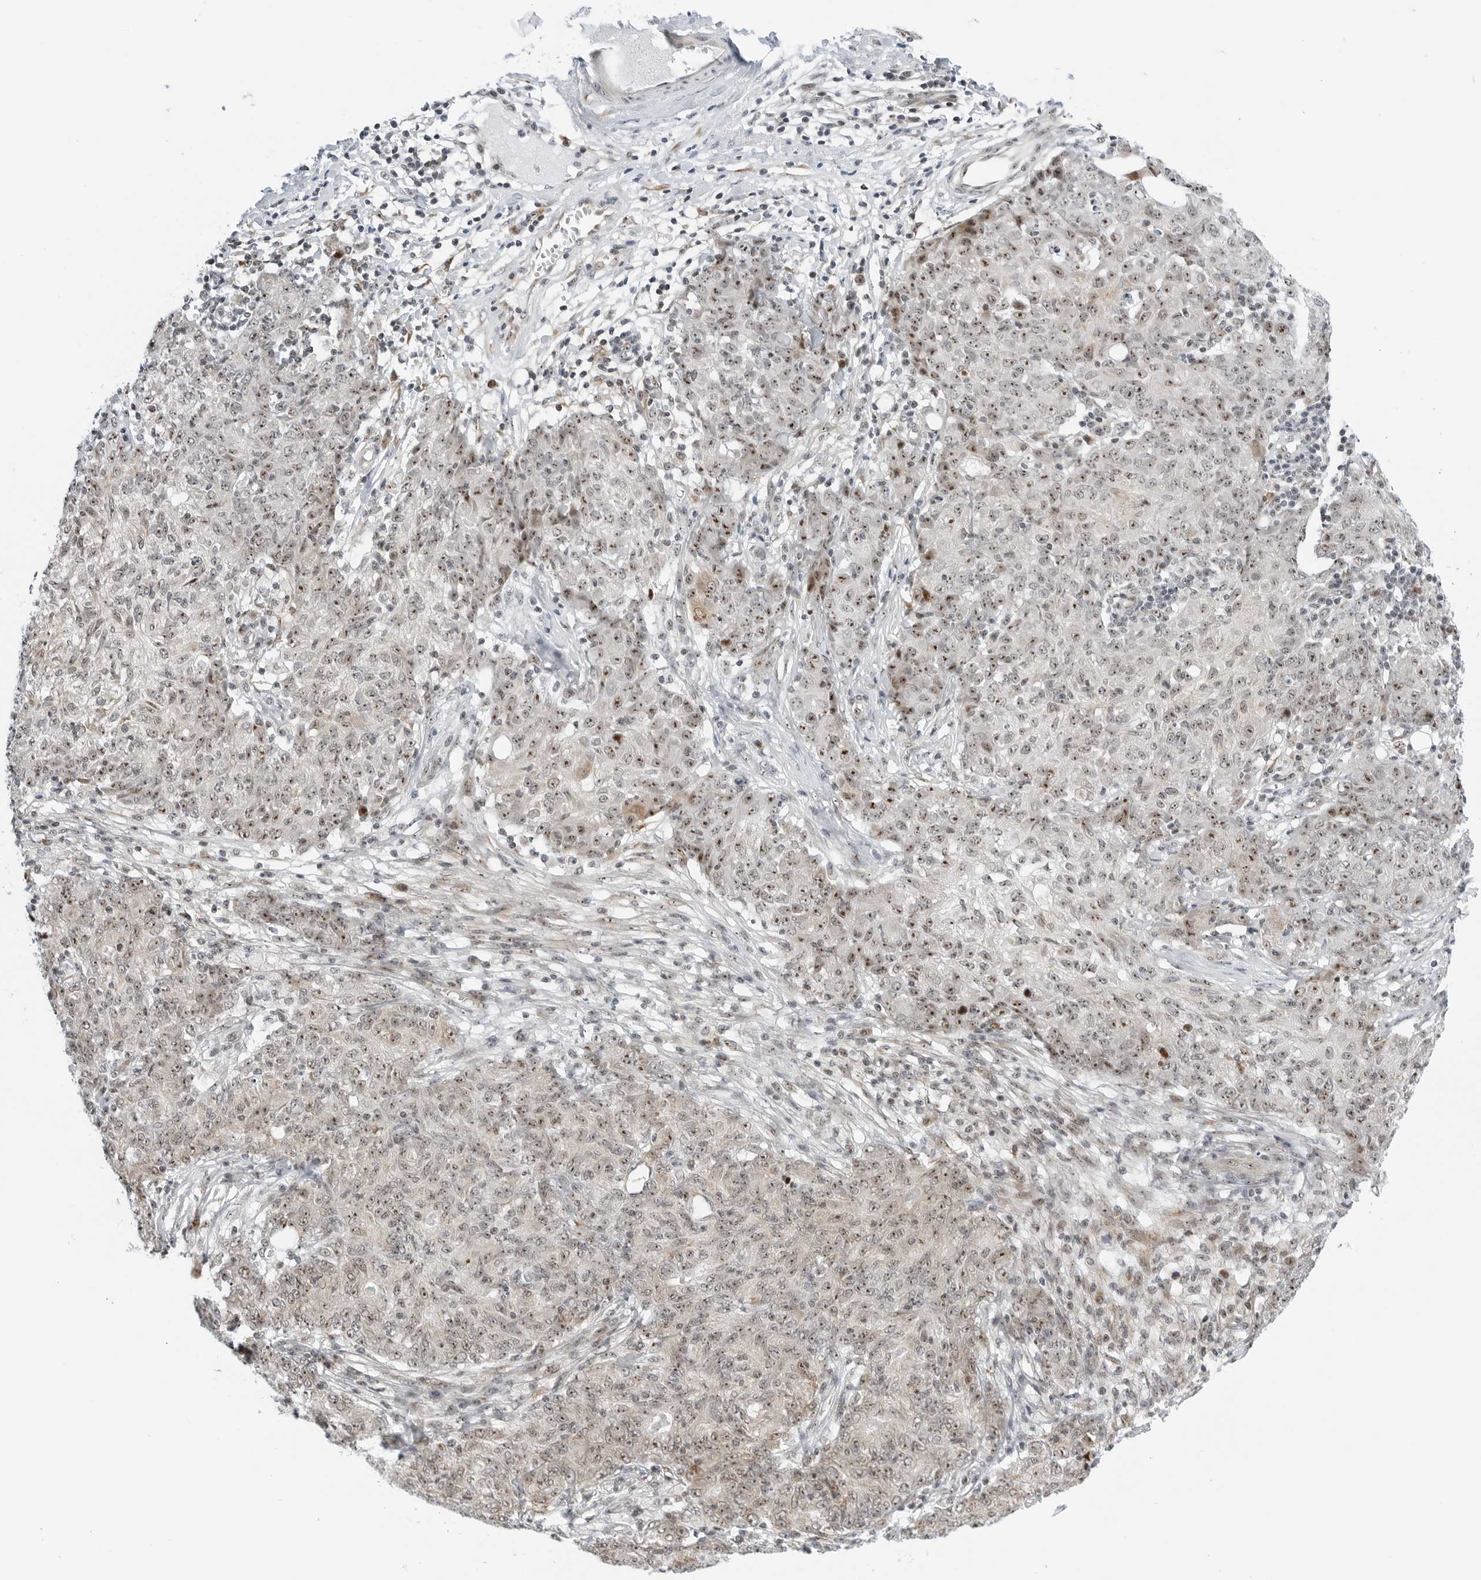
{"staining": {"intensity": "moderate", "quantity": ">75%", "location": "nuclear"}, "tissue": "ovarian cancer", "cell_type": "Tumor cells", "image_type": "cancer", "snomed": [{"axis": "morphology", "description": "Carcinoma, endometroid"}, {"axis": "topography", "description": "Ovary"}], "caption": "Ovarian endometroid carcinoma stained with a brown dye demonstrates moderate nuclear positive staining in approximately >75% of tumor cells.", "gene": "RIMKLA", "patient": {"sex": "female", "age": 42}}